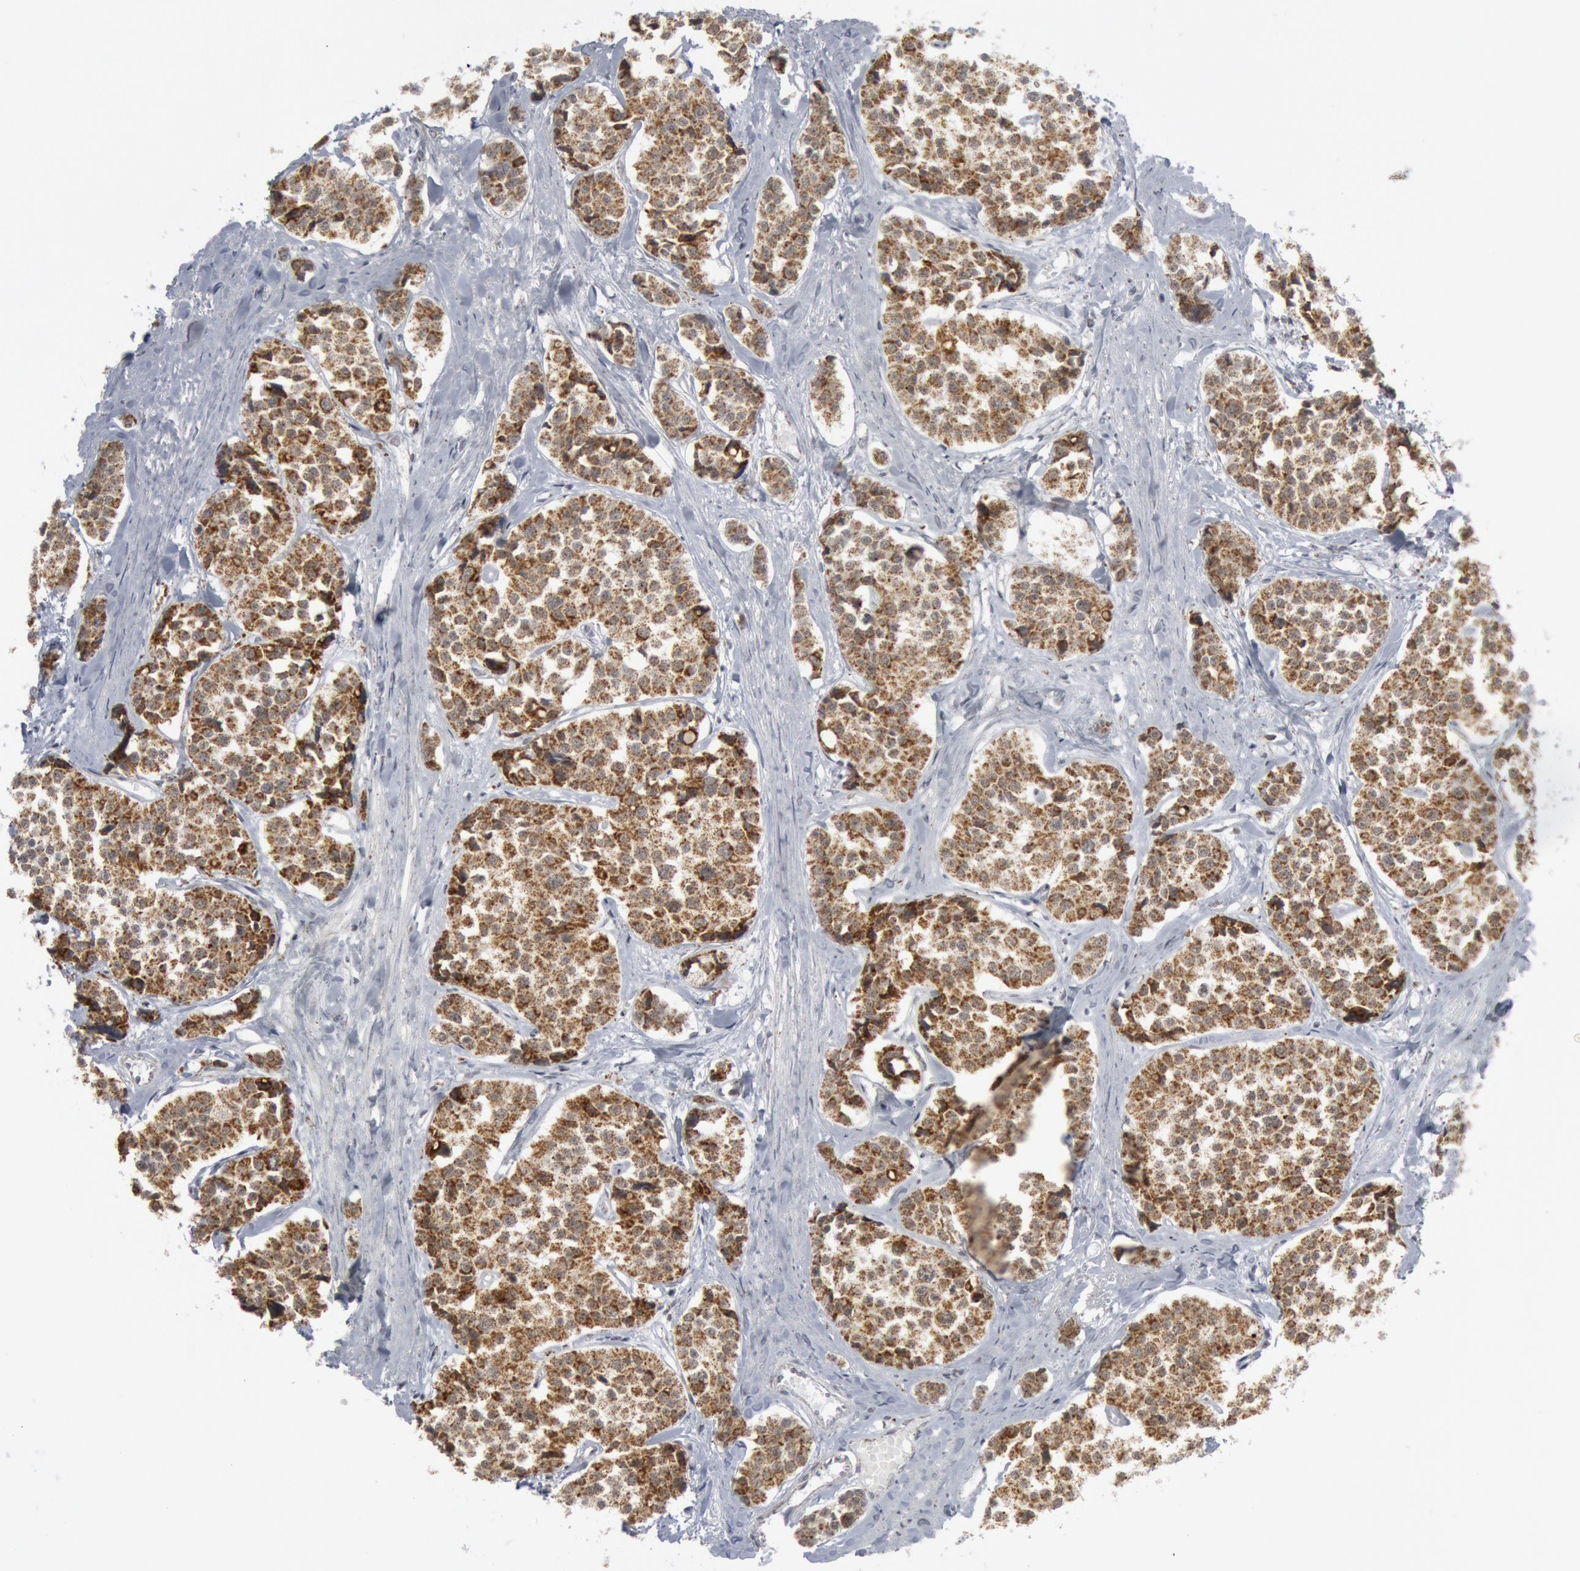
{"staining": {"intensity": "moderate", "quantity": ">75%", "location": "cytoplasmic/membranous"}, "tissue": "carcinoid", "cell_type": "Tumor cells", "image_type": "cancer", "snomed": [{"axis": "morphology", "description": "Carcinoid, malignant, NOS"}, {"axis": "topography", "description": "Small intestine"}], "caption": "Moderate cytoplasmic/membranous expression is present in approximately >75% of tumor cells in carcinoid (malignant). Nuclei are stained in blue.", "gene": "CASP9", "patient": {"sex": "male", "age": 60}}